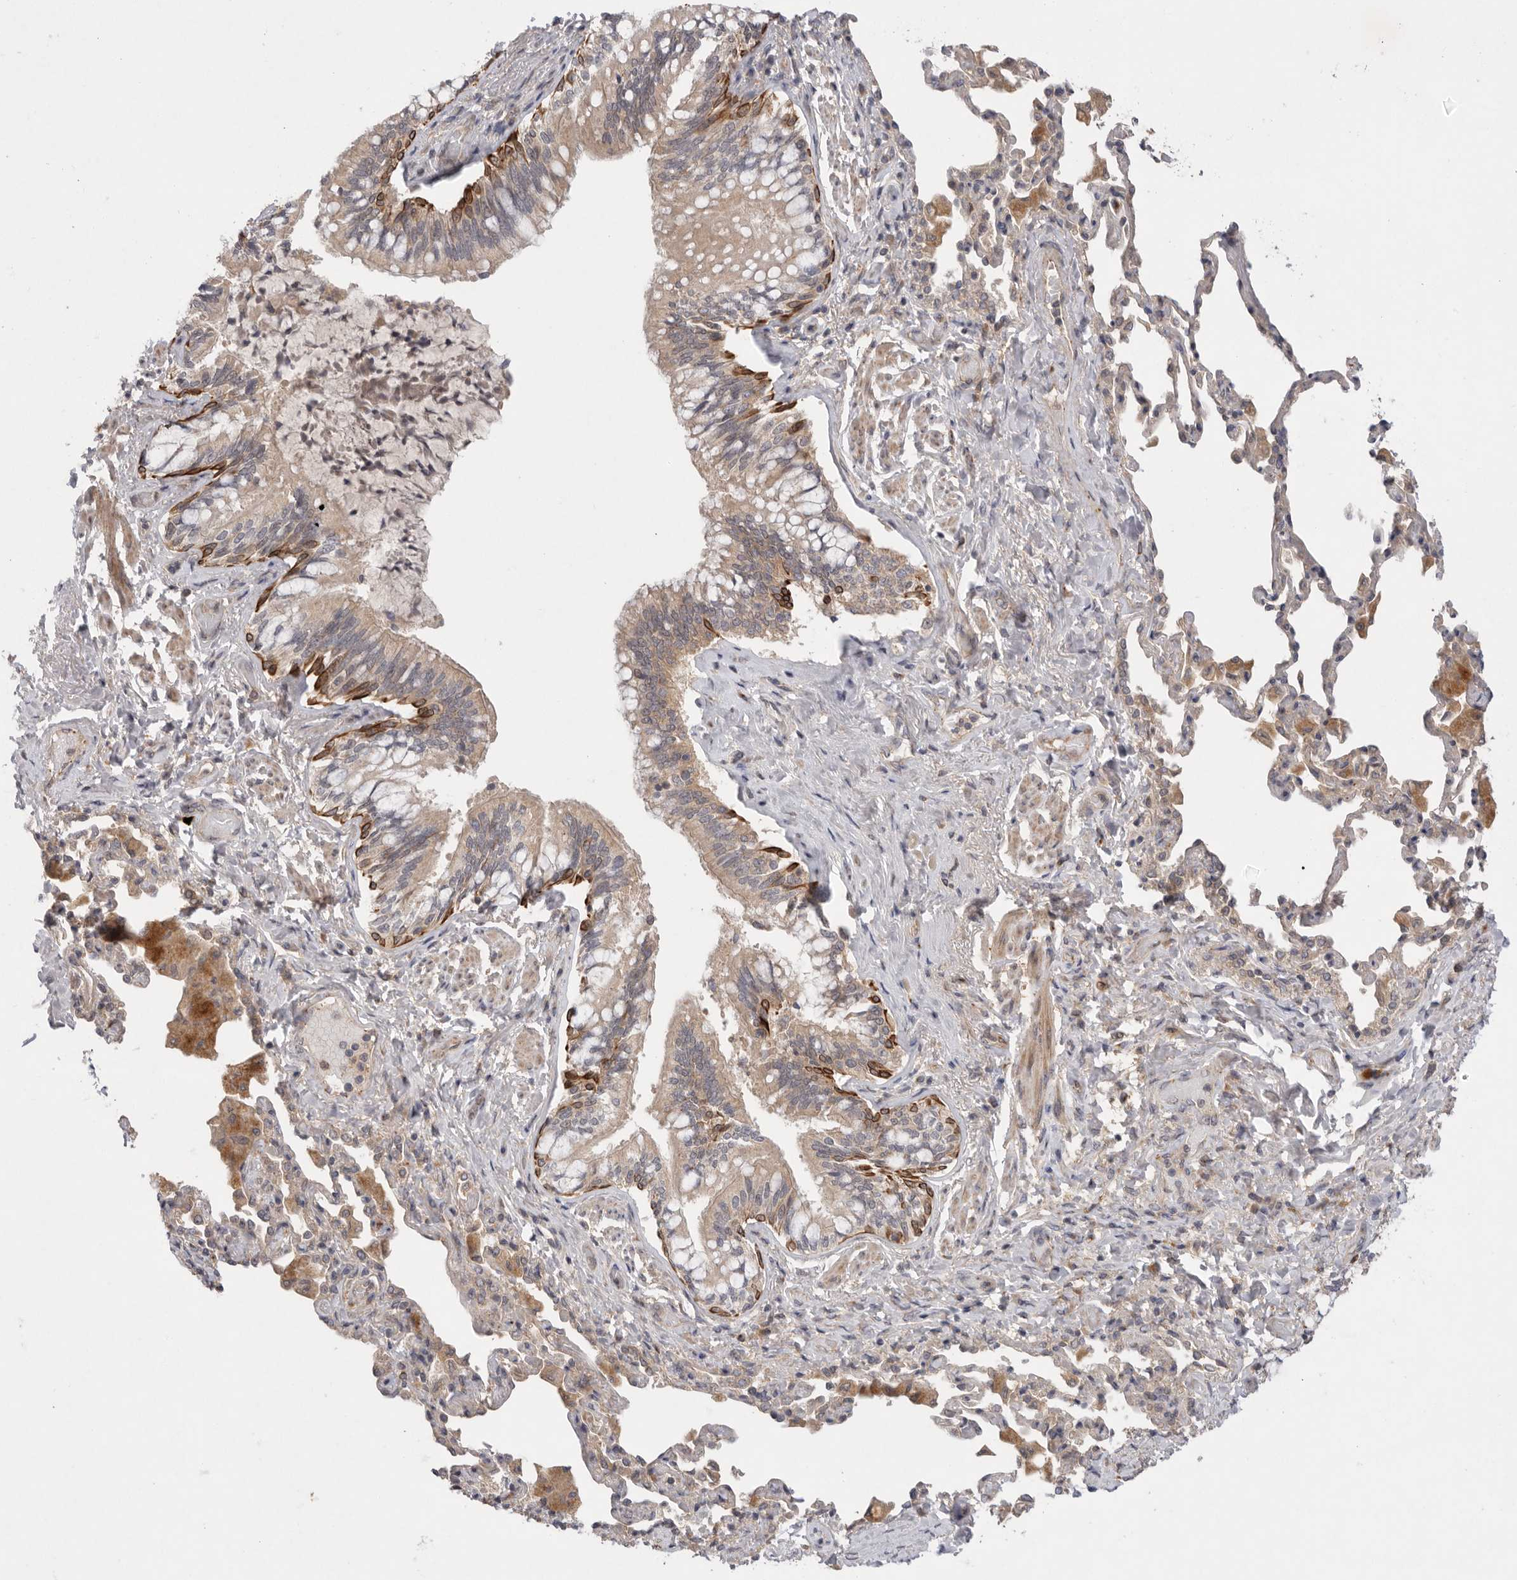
{"staining": {"intensity": "strong", "quantity": "25%-75%", "location": "cytoplasmic/membranous"}, "tissue": "bronchus", "cell_type": "Respiratory epithelial cells", "image_type": "normal", "snomed": [{"axis": "morphology", "description": "Normal tissue, NOS"}, {"axis": "morphology", "description": "Inflammation, NOS"}, {"axis": "topography", "description": "Bronchus"}, {"axis": "topography", "description": "Lung"}], "caption": "Brown immunohistochemical staining in normal human bronchus shows strong cytoplasmic/membranous expression in about 25%-75% of respiratory epithelial cells. (Brightfield microscopy of DAB IHC at high magnification).", "gene": "PTPDC1", "patient": {"sex": "female", "age": 46}}